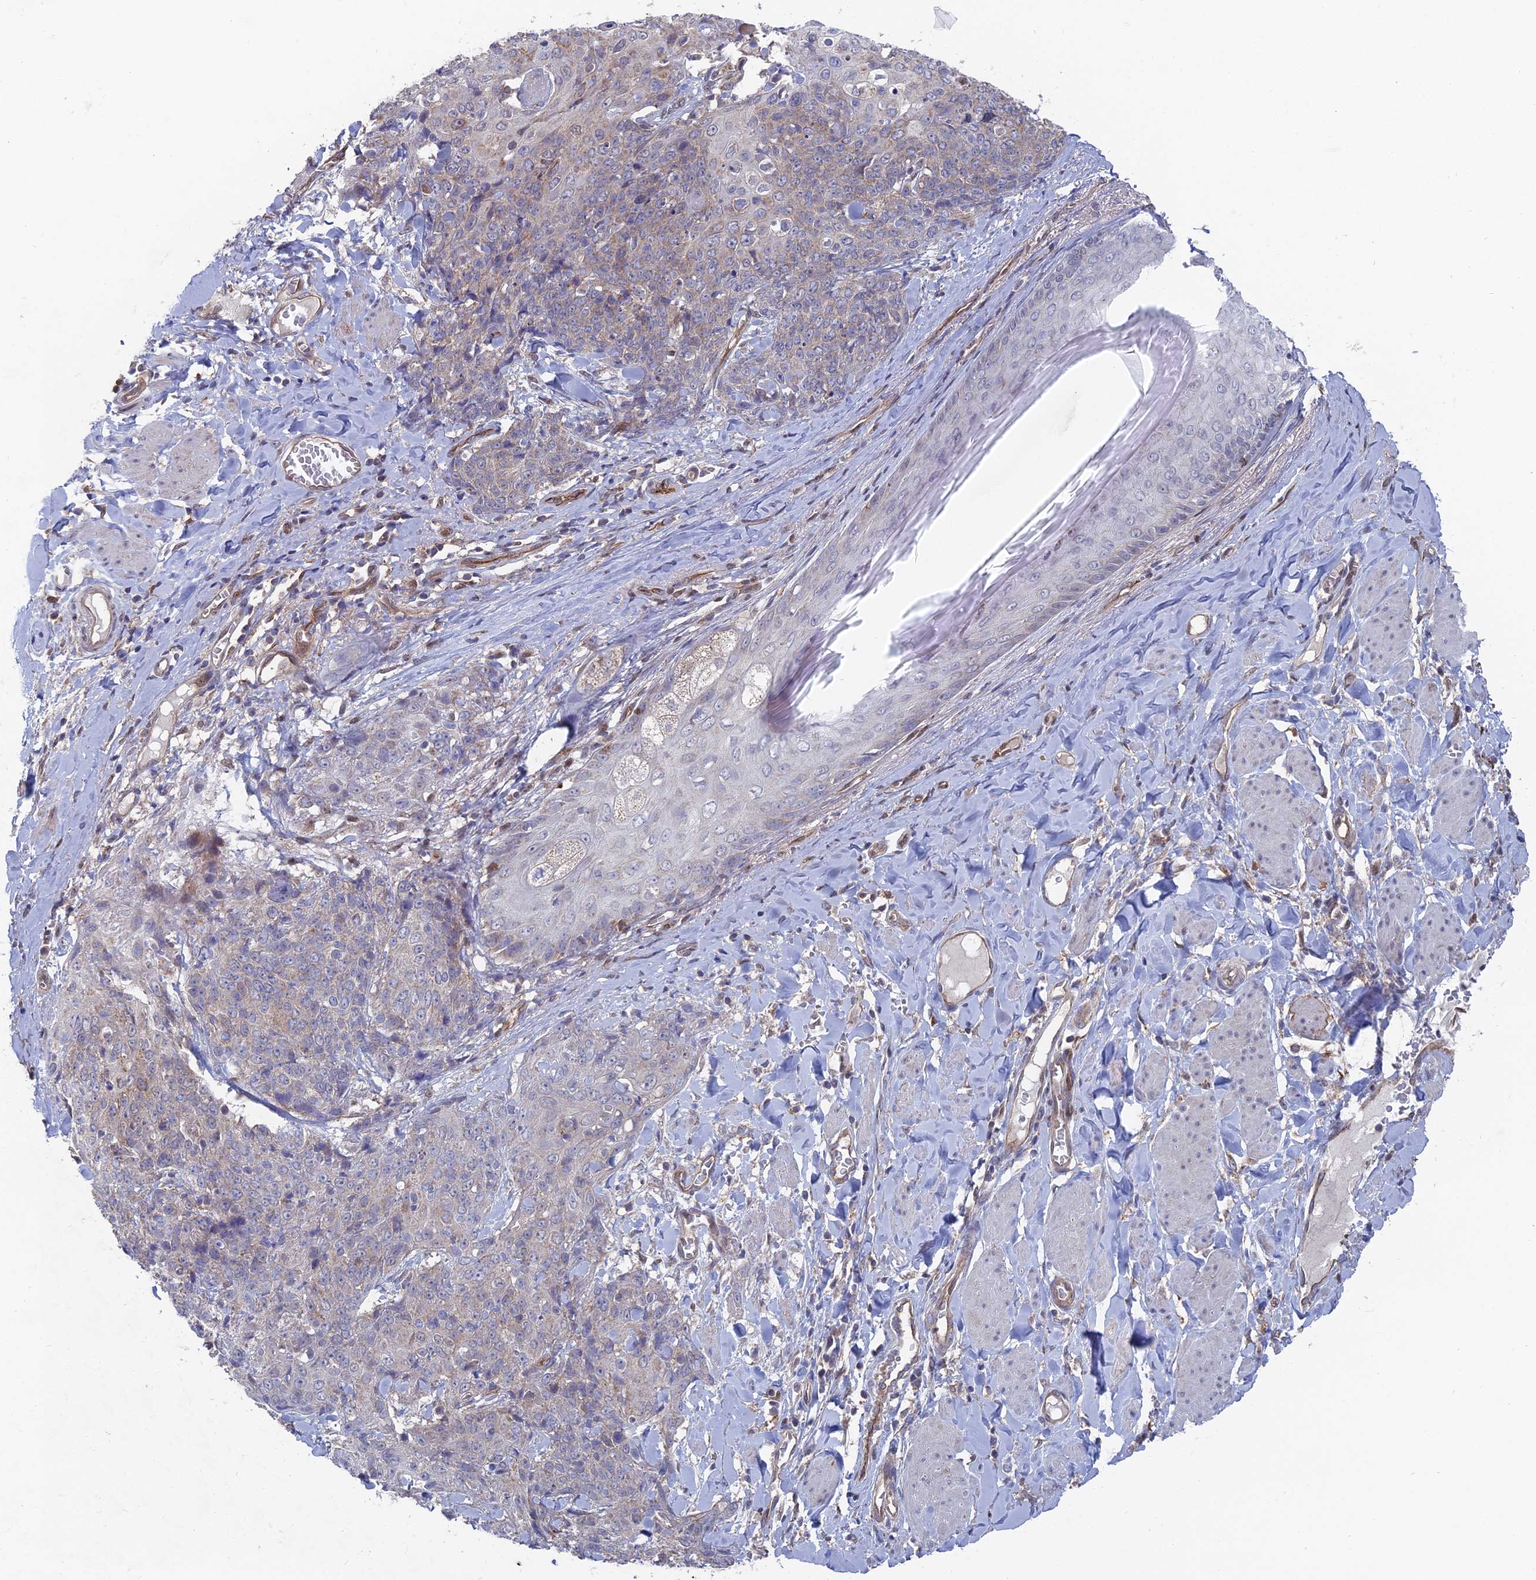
{"staining": {"intensity": "negative", "quantity": "none", "location": "none"}, "tissue": "skin cancer", "cell_type": "Tumor cells", "image_type": "cancer", "snomed": [{"axis": "morphology", "description": "Squamous cell carcinoma, NOS"}, {"axis": "topography", "description": "Skin"}, {"axis": "topography", "description": "Vulva"}], "caption": "Tumor cells show no significant positivity in squamous cell carcinoma (skin).", "gene": "UNC5D", "patient": {"sex": "female", "age": 85}}